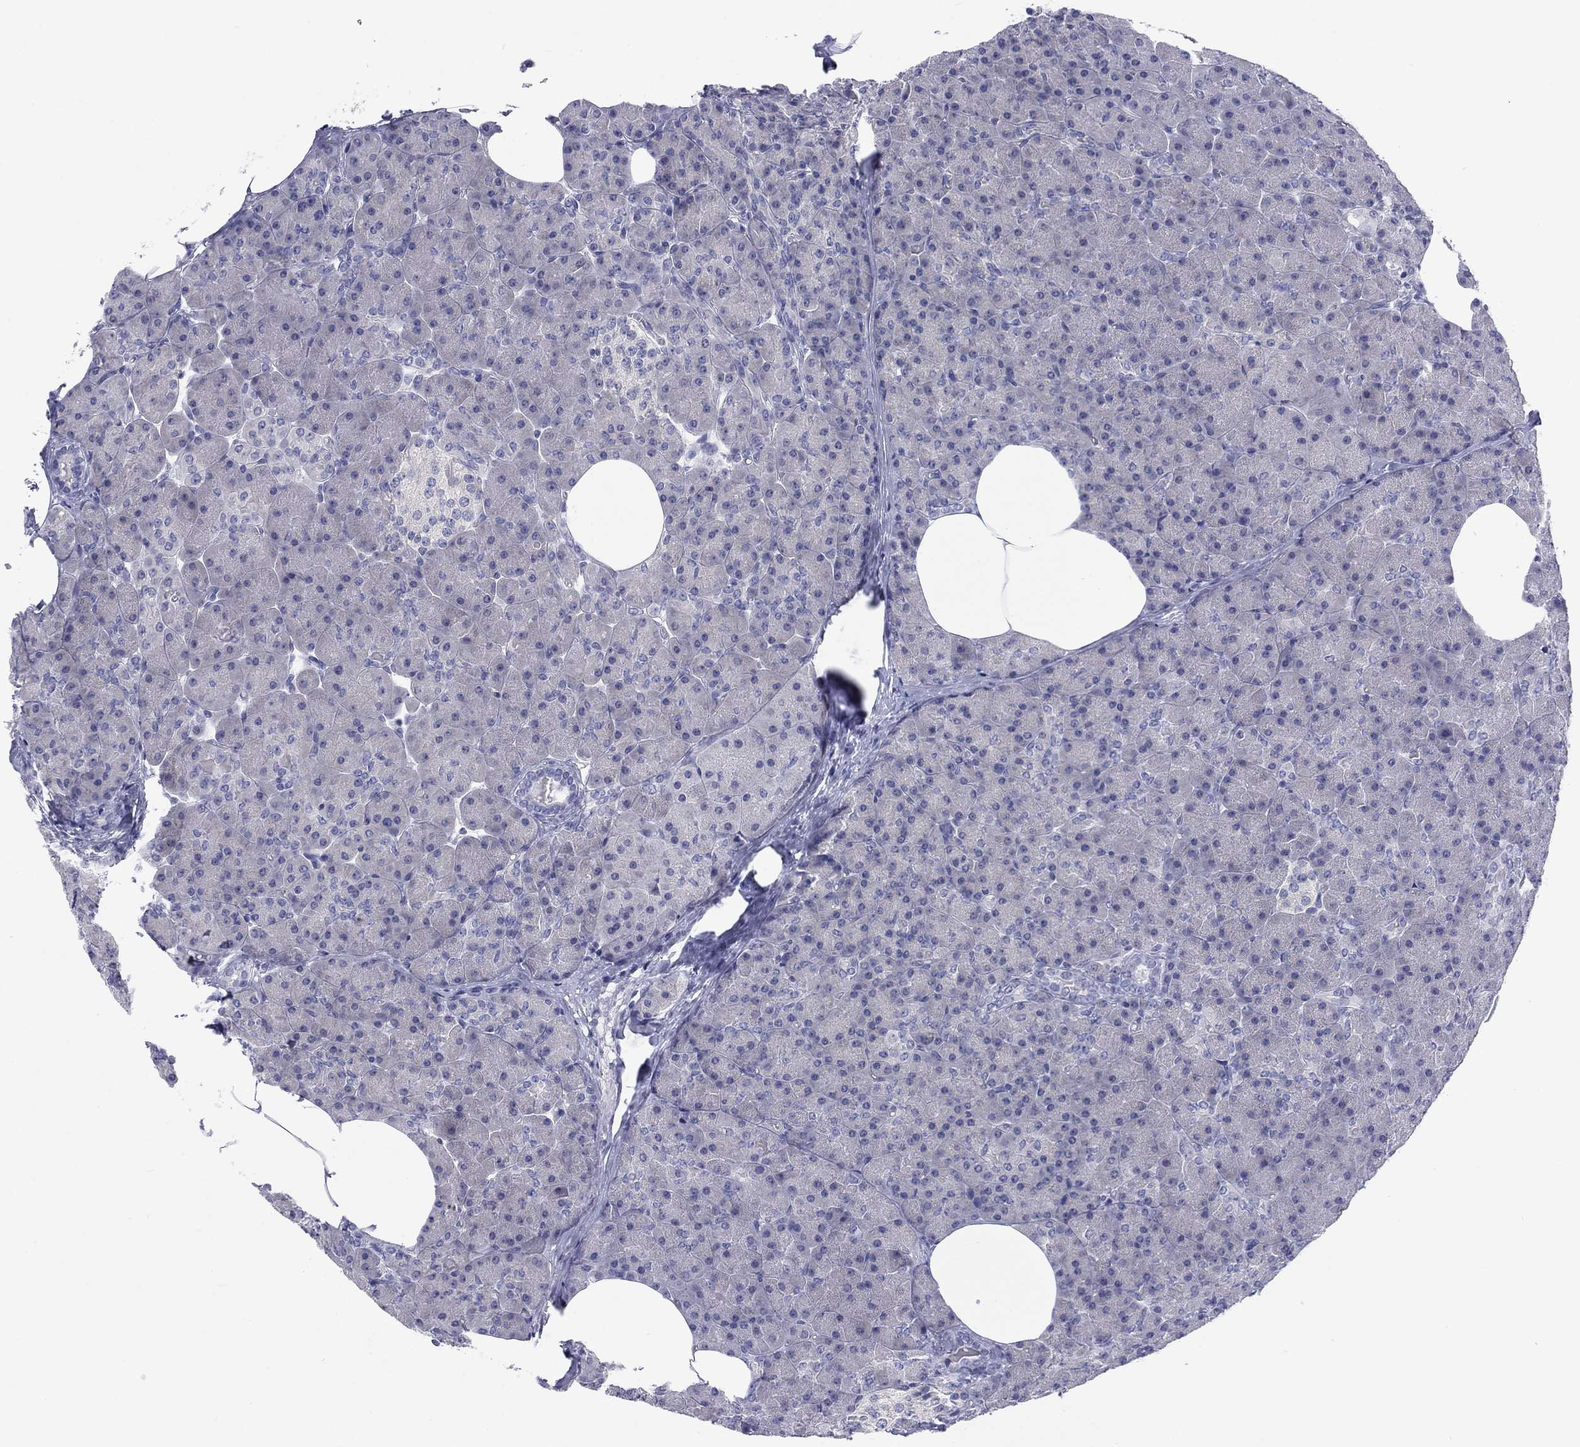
{"staining": {"intensity": "negative", "quantity": "none", "location": "none"}, "tissue": "pancreas", "cell_type": "Exocrine glandular cells", "image_type": "normal", "snomed": [{"axis": "morphology", "description": "Normal tissue, NOS"}, {"axis": "topography", "description": "Pancreas"}], "caption": "Exocrine glandular cells show no significant protein positivity in benign pancreas.", "gene": "CACNA1A", "patient": {"sex": "female", "age": 45}}